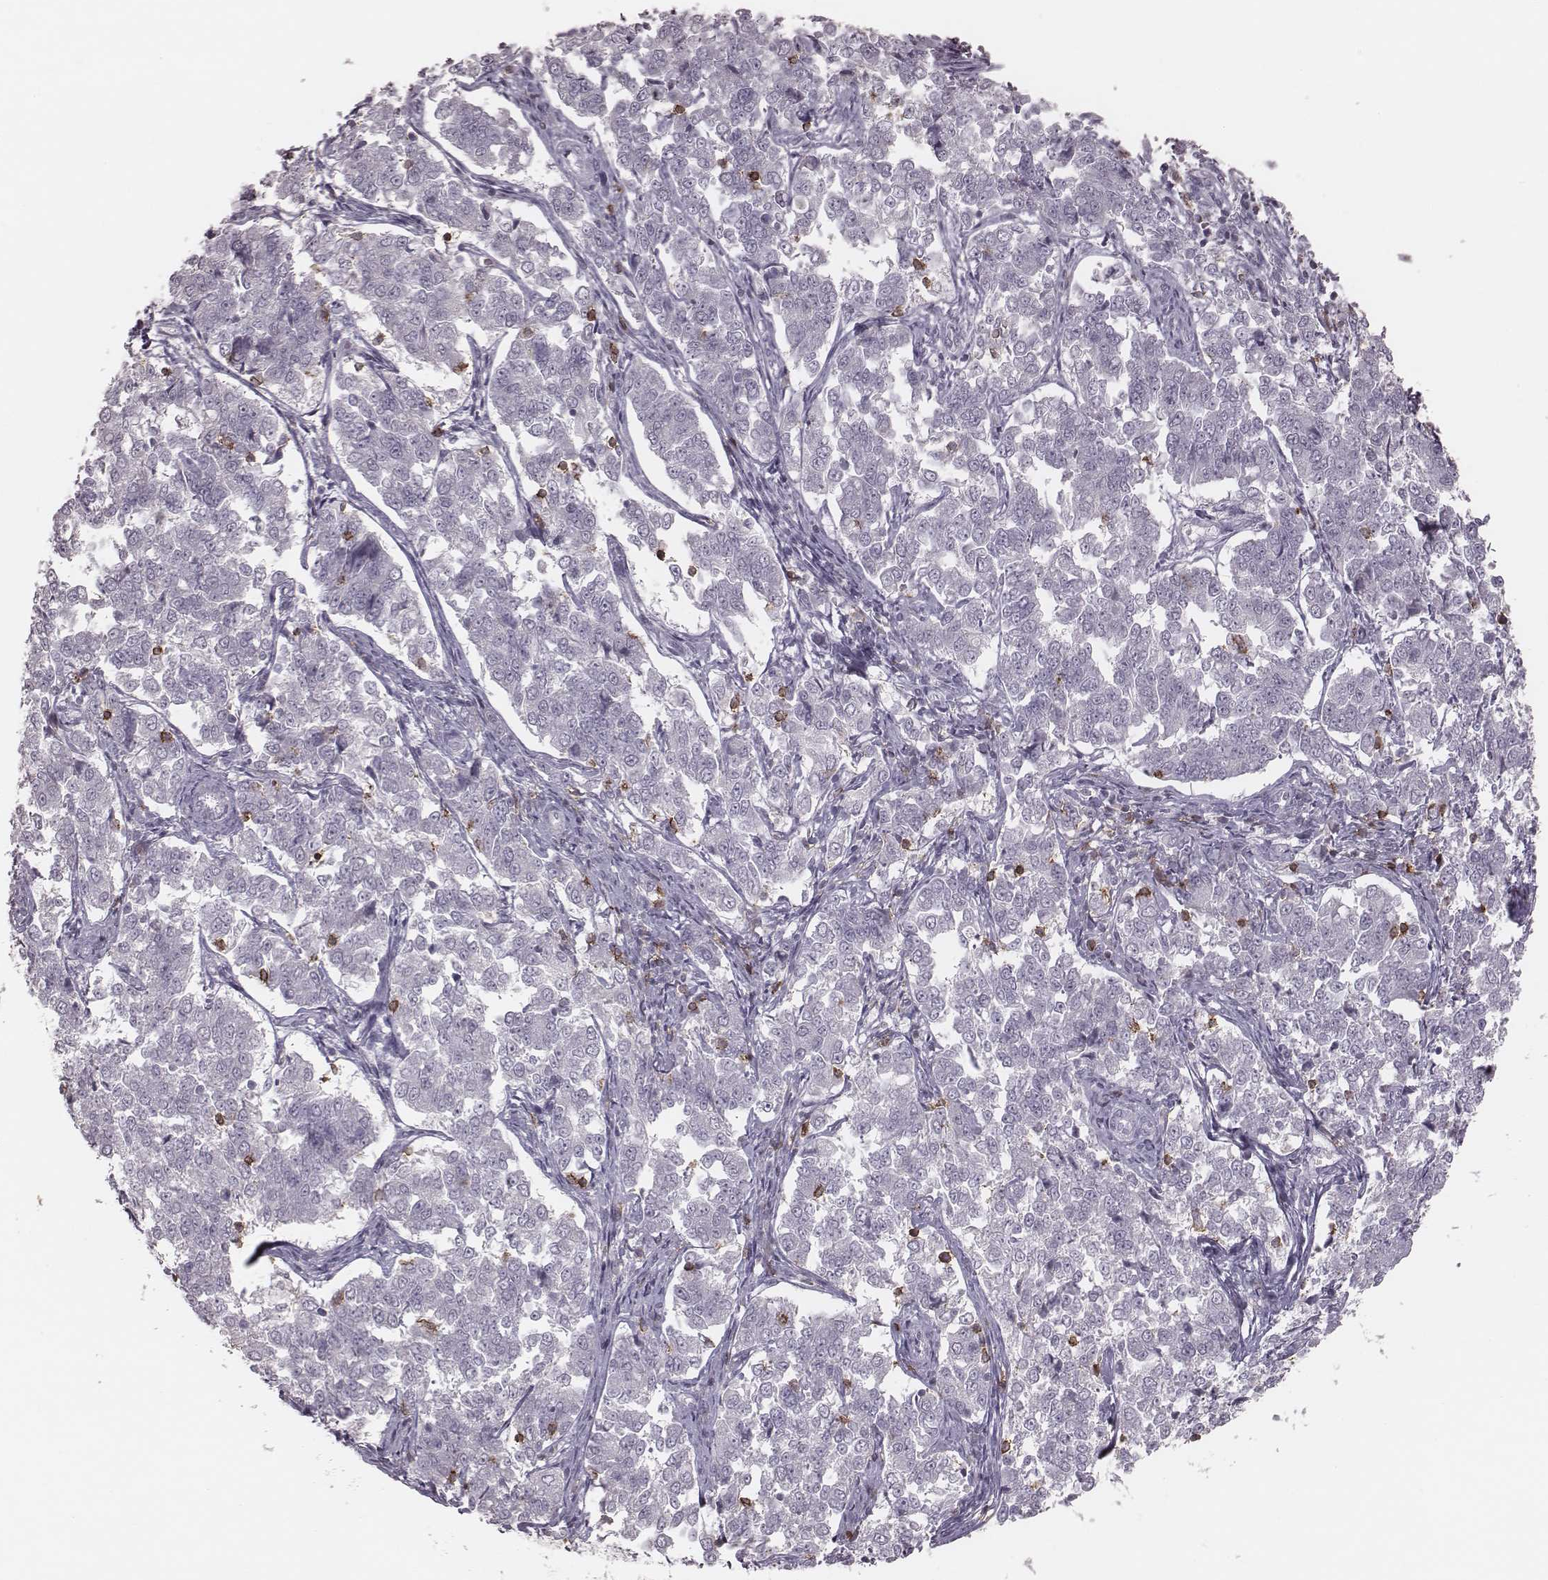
{"staining": {"intensity": "negative", "quantity": "none", "location": "none"}, "tissue": "endometrial cancer", "cell_type": "Tumor cells", "image_type": "cancer", "snomed": [{"axis": "morphology", "description": "Adenocarcinoma, NOS"}, {"axis": "topography", "description": "Endometrium"}], "caption": "Immunohistochemistry of human endometrial cancer exhibits no staining in tumor cells.", "gene": "PDCD1", "patient": {"sex": "female", "age": 43}}